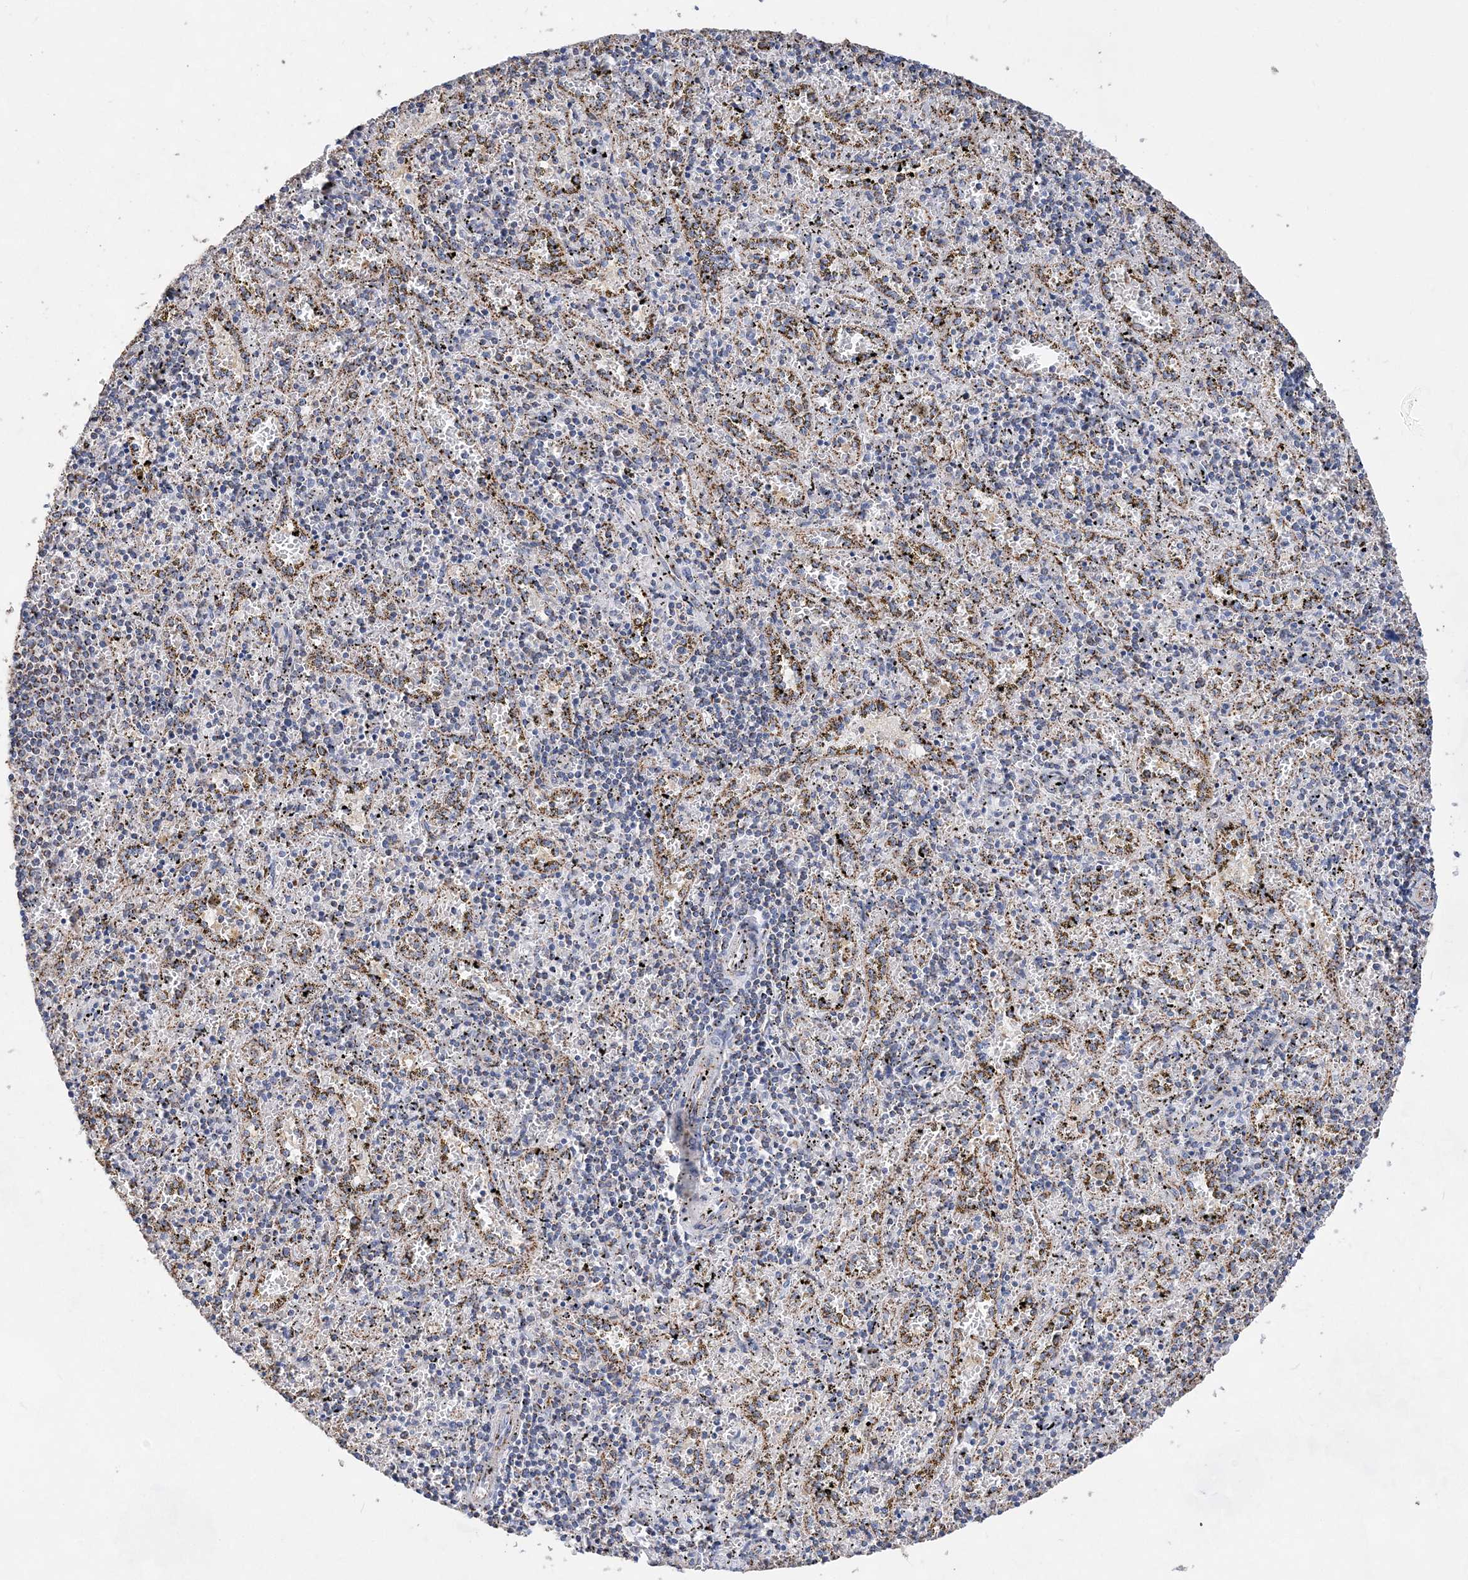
{"staining": {"intensity": "strong", "quantity": ">75%", "location": "cytoplasmic/membranous"}, "tissue": "spleen", "cell_type": "Cells in red pulp", "image_type": "normal", "snomed": [{"axis": "morphology", "description": "Normal tissue, NOS"}, {"axis": "topography", "description": "Spleen"}], "caption": "Spleen stained with IHC exhibits strong cytoplasmic/membranous expression in about >75% of cells in red pulp. The staining is performed using DAB brown chromogen to label protein expression. The nuclei are counter-stained blue using hematoxylin.", "gene": "ACOT9", "patient": {"sex": "male", "age": 11}}